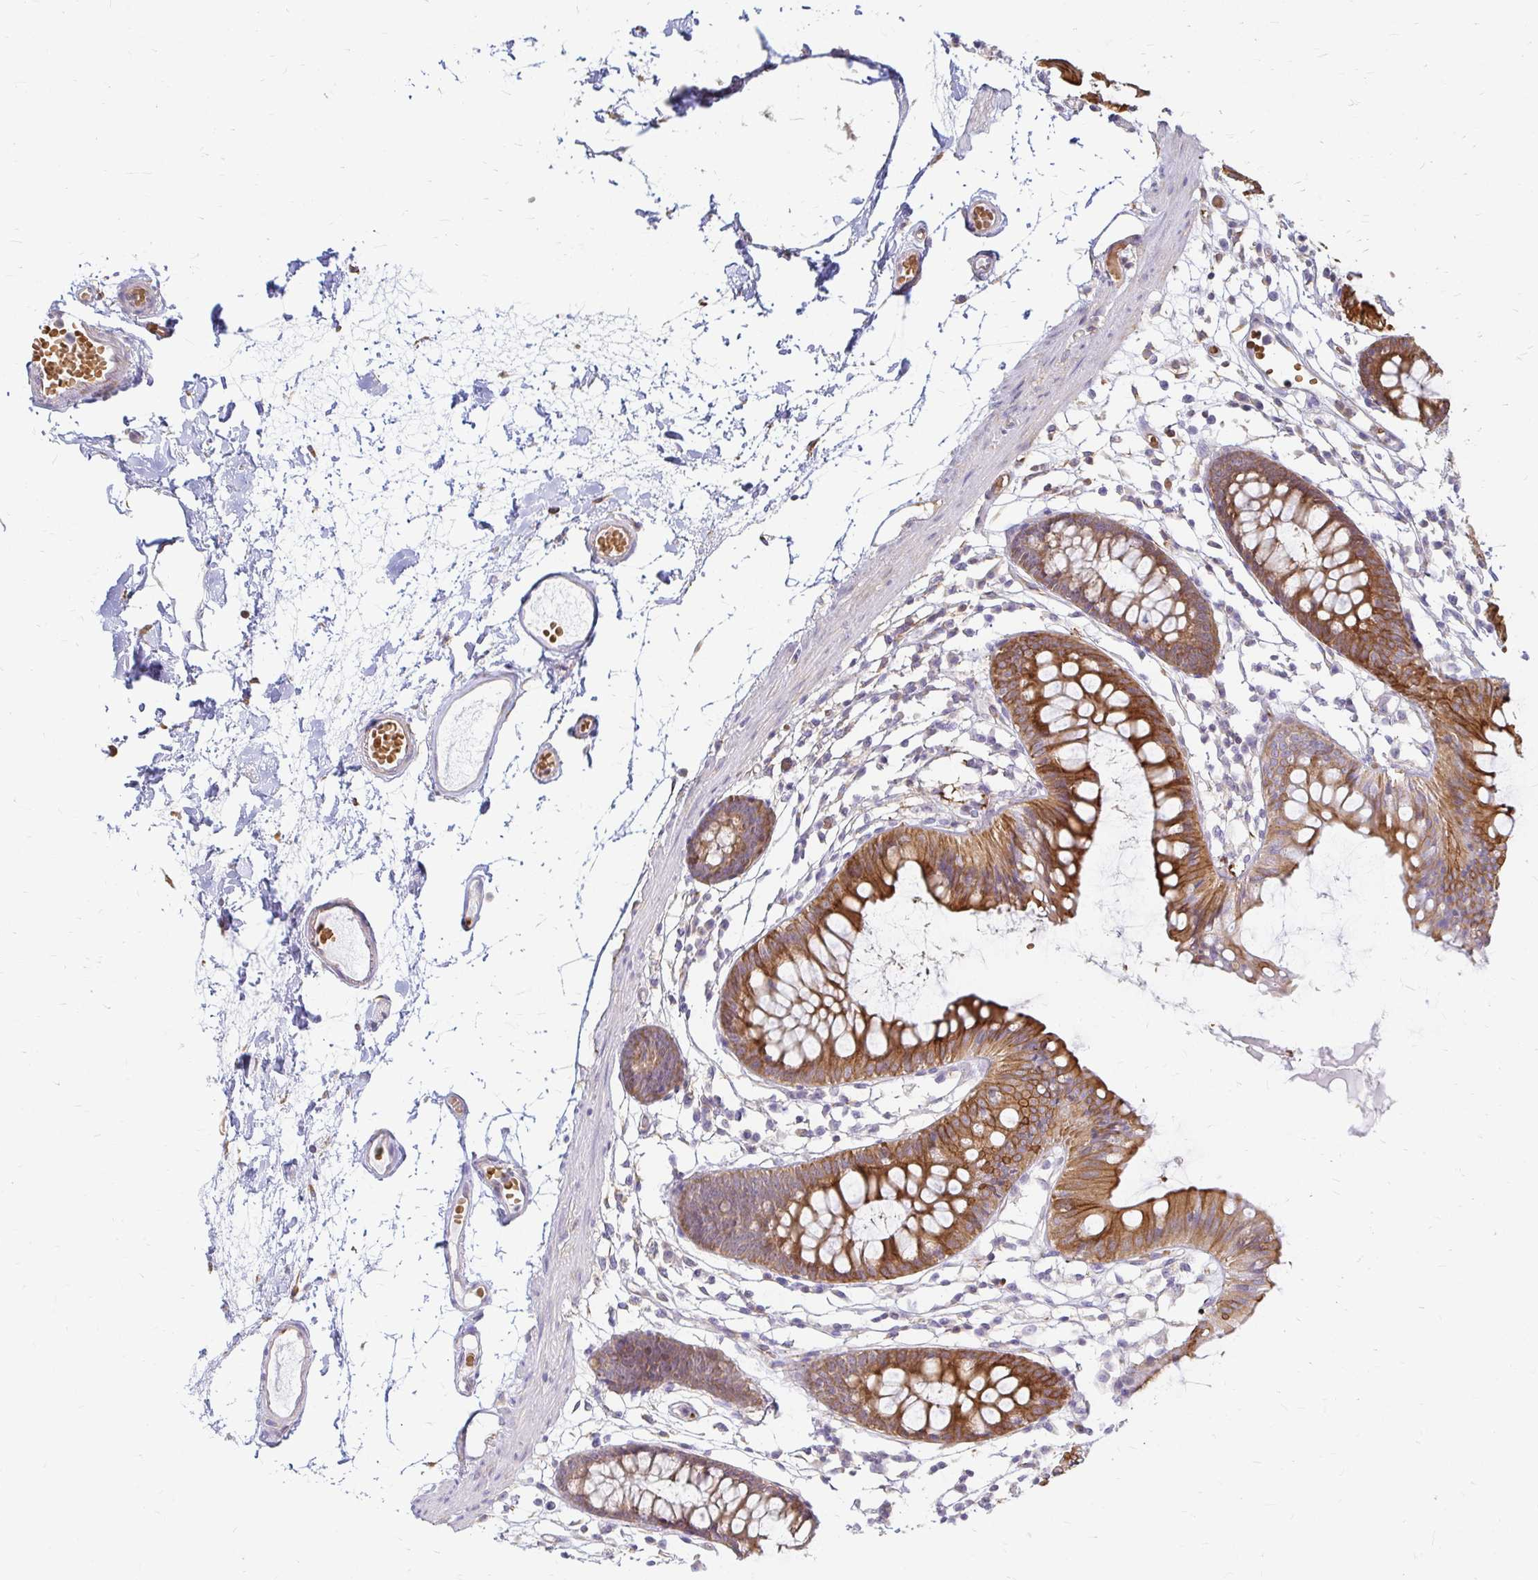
{"staining": {"intensity": "negative", "quantity": "none", "location": "none"}, "tissue": "colon", "cell_type": "Endothelial cells", "image_type": "normal", "snomed": [{"axis": "morphology", "description": "Normal tissue, NOS"}, {"axis": "topography", "description": "Colon"}], "caption": "Colon was stained to show a protein in brown. There is no significant expression in endothelial cells. (DAB immunohistochemistry visualized using brightfield microscopy, high magnification).", "gene": "CAST", "patient": {"sex": "female", "age": 84}}